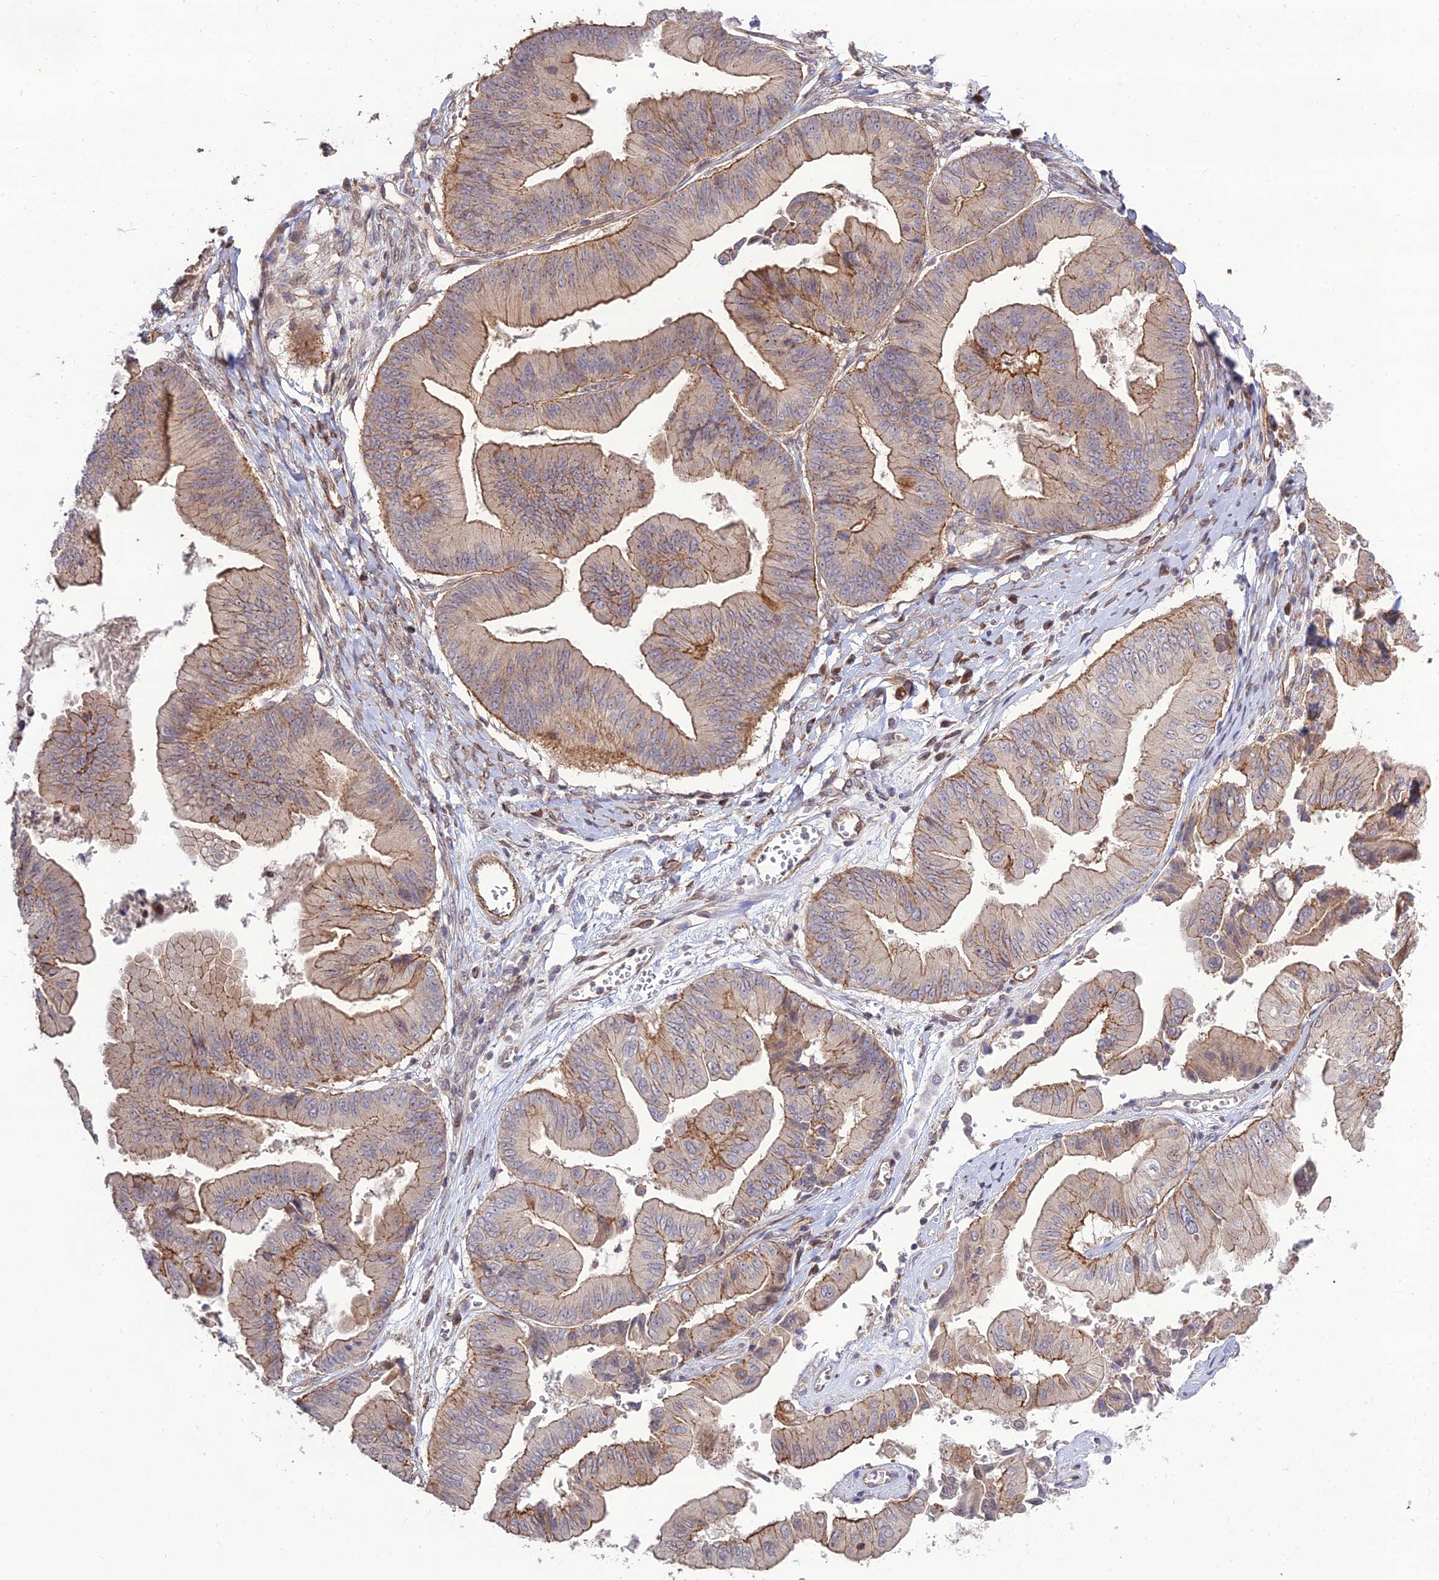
{"staining": {"intensity": "moderate", "quantity": "25%-75%", "location": "cytoplasmic/membranous"}, "tissue": "ovarian cancer", "cell_type": "Tumor cells", "image_type": "cancer", "snomed": [{"axis": "morphology", "description": "Cystadenocarcinoma, mucinous, NOS"}, {"axis": "topography", "description": "Ovary"}], "caption": "Ovarian cancer (mucinous cystadenocarcinoma) stained for a protein (brown) exhibits moderate cytoplasmic/membranous positive positivity in approximately 25%-75% of tumor cells.", "gene": "TSPYL2", "patient": {"sex": "female", "age": 61}}